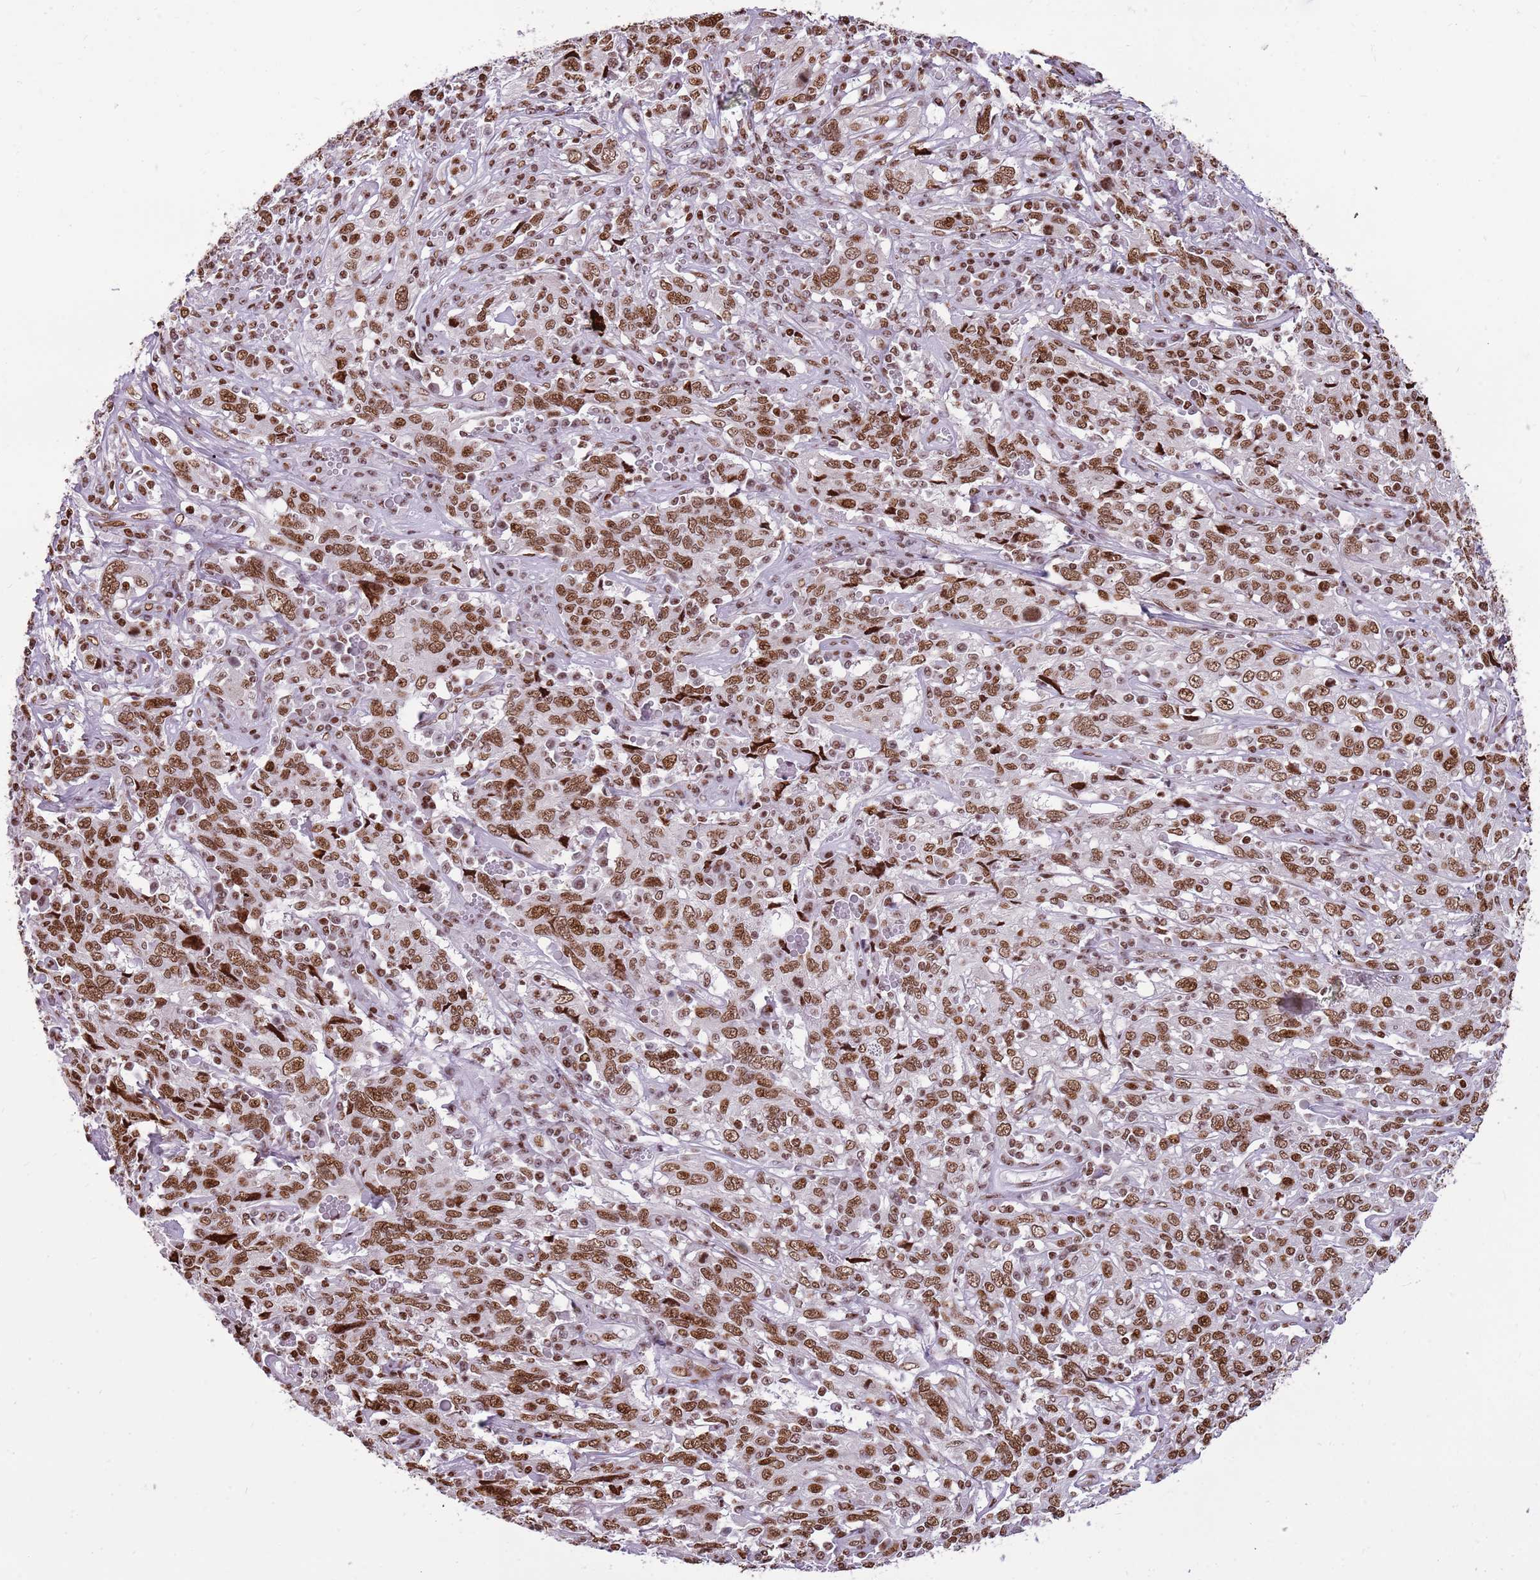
{"staining": {"intensity": "moderate", "quantity": ">75%", "location": "nuclear"}, "tissue": "cervical cancer", "cell_type": "Tumor cells", "image_type": "cancer", "snomed": [{"axis": "morphology", "description": "Squamous cell carcinoma, NOS"}, {"axis": "topography", "description": "Cervix"}], "caption": "Human squamous cell carcinoma (cervical) stained with a brown dye displays moderate nuclear positive expression in approximately >75% of tumor cells.", "gene": "WASHC4", "patient": {"sex": "female", "age": 46}}